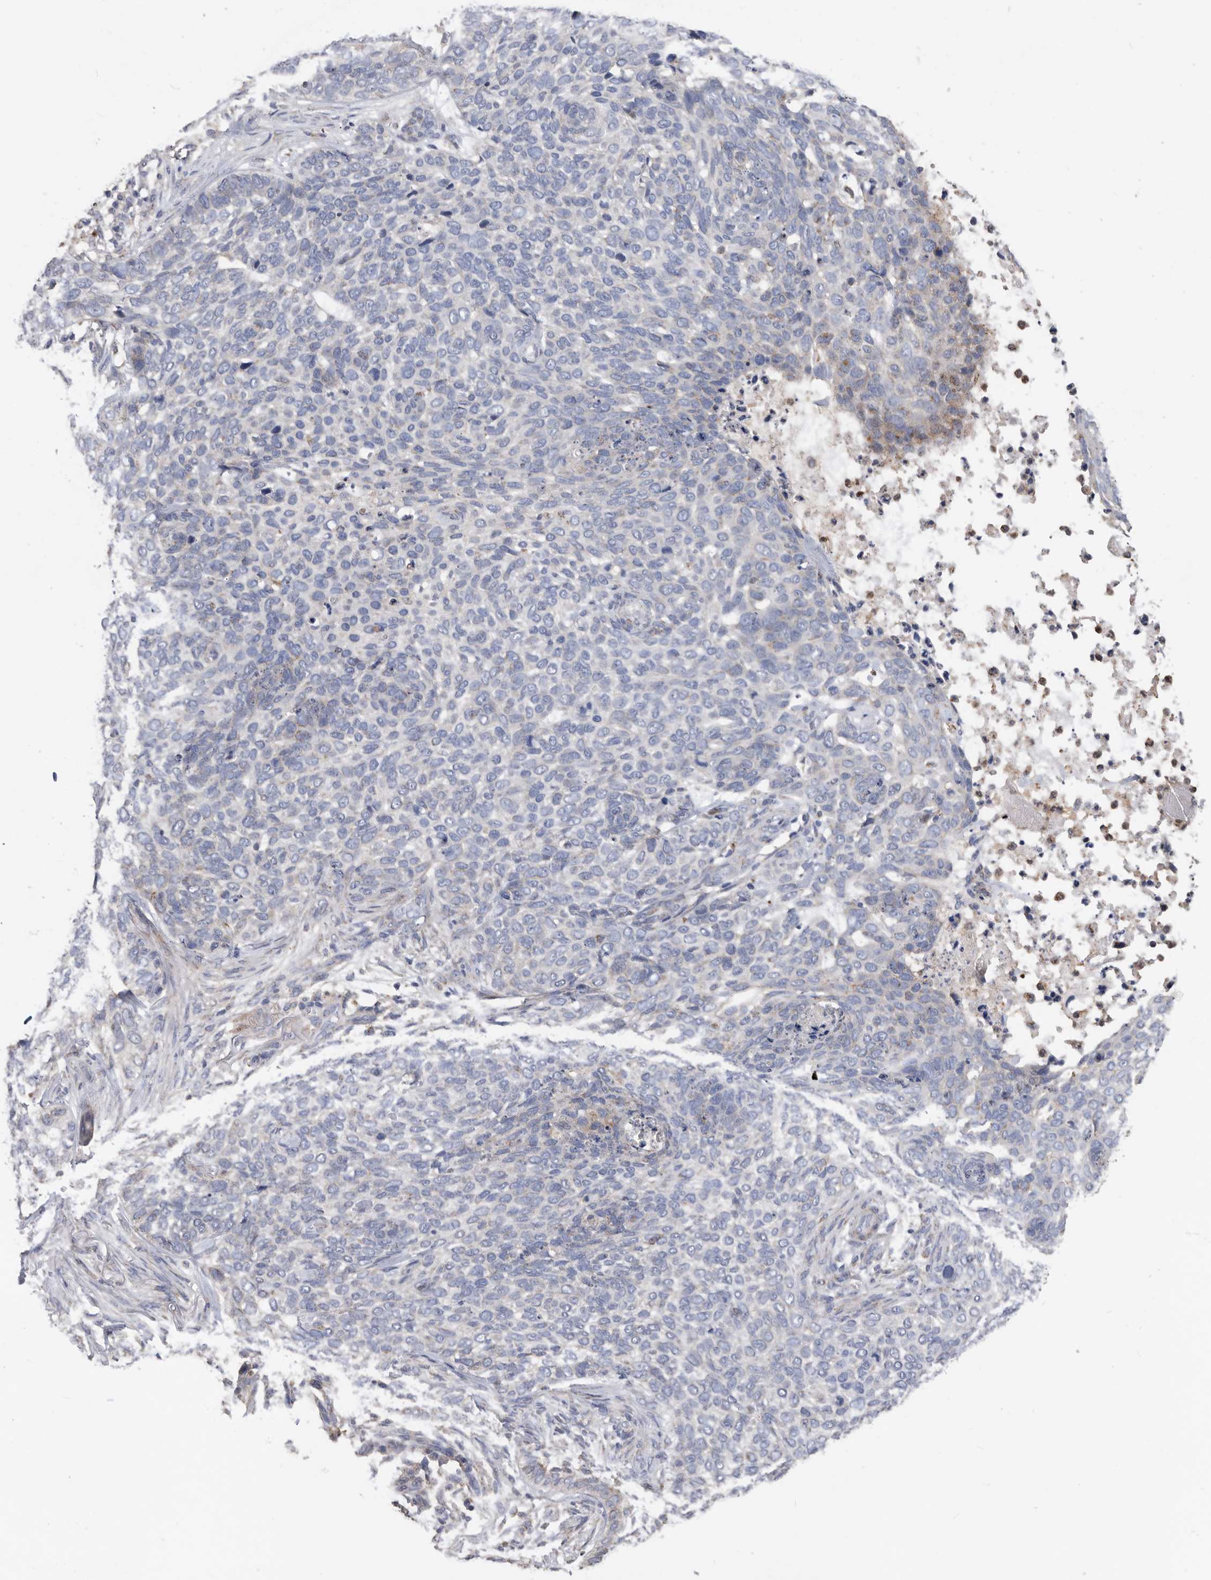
{"staining": {"intensity": "negative", "quantity": "none", "location": "none"}, "tissue": "skin cancer", "cell_type": "Tumor cells", "image_type": "cancer", "snomed": [{"axis": "morphology", "description": "Basal cell carcinoma"}, {"axis": "topography", "description": "Skin"}], "caption": "Tumor cells are negative for brown protein staining in skin cancer. The staining is performed using DAB brown chromogen with nuclei counter-stained in using hematoxylin.", "gene": "CRISPLD2", "patient": {"sex": "female", "age": 64}}